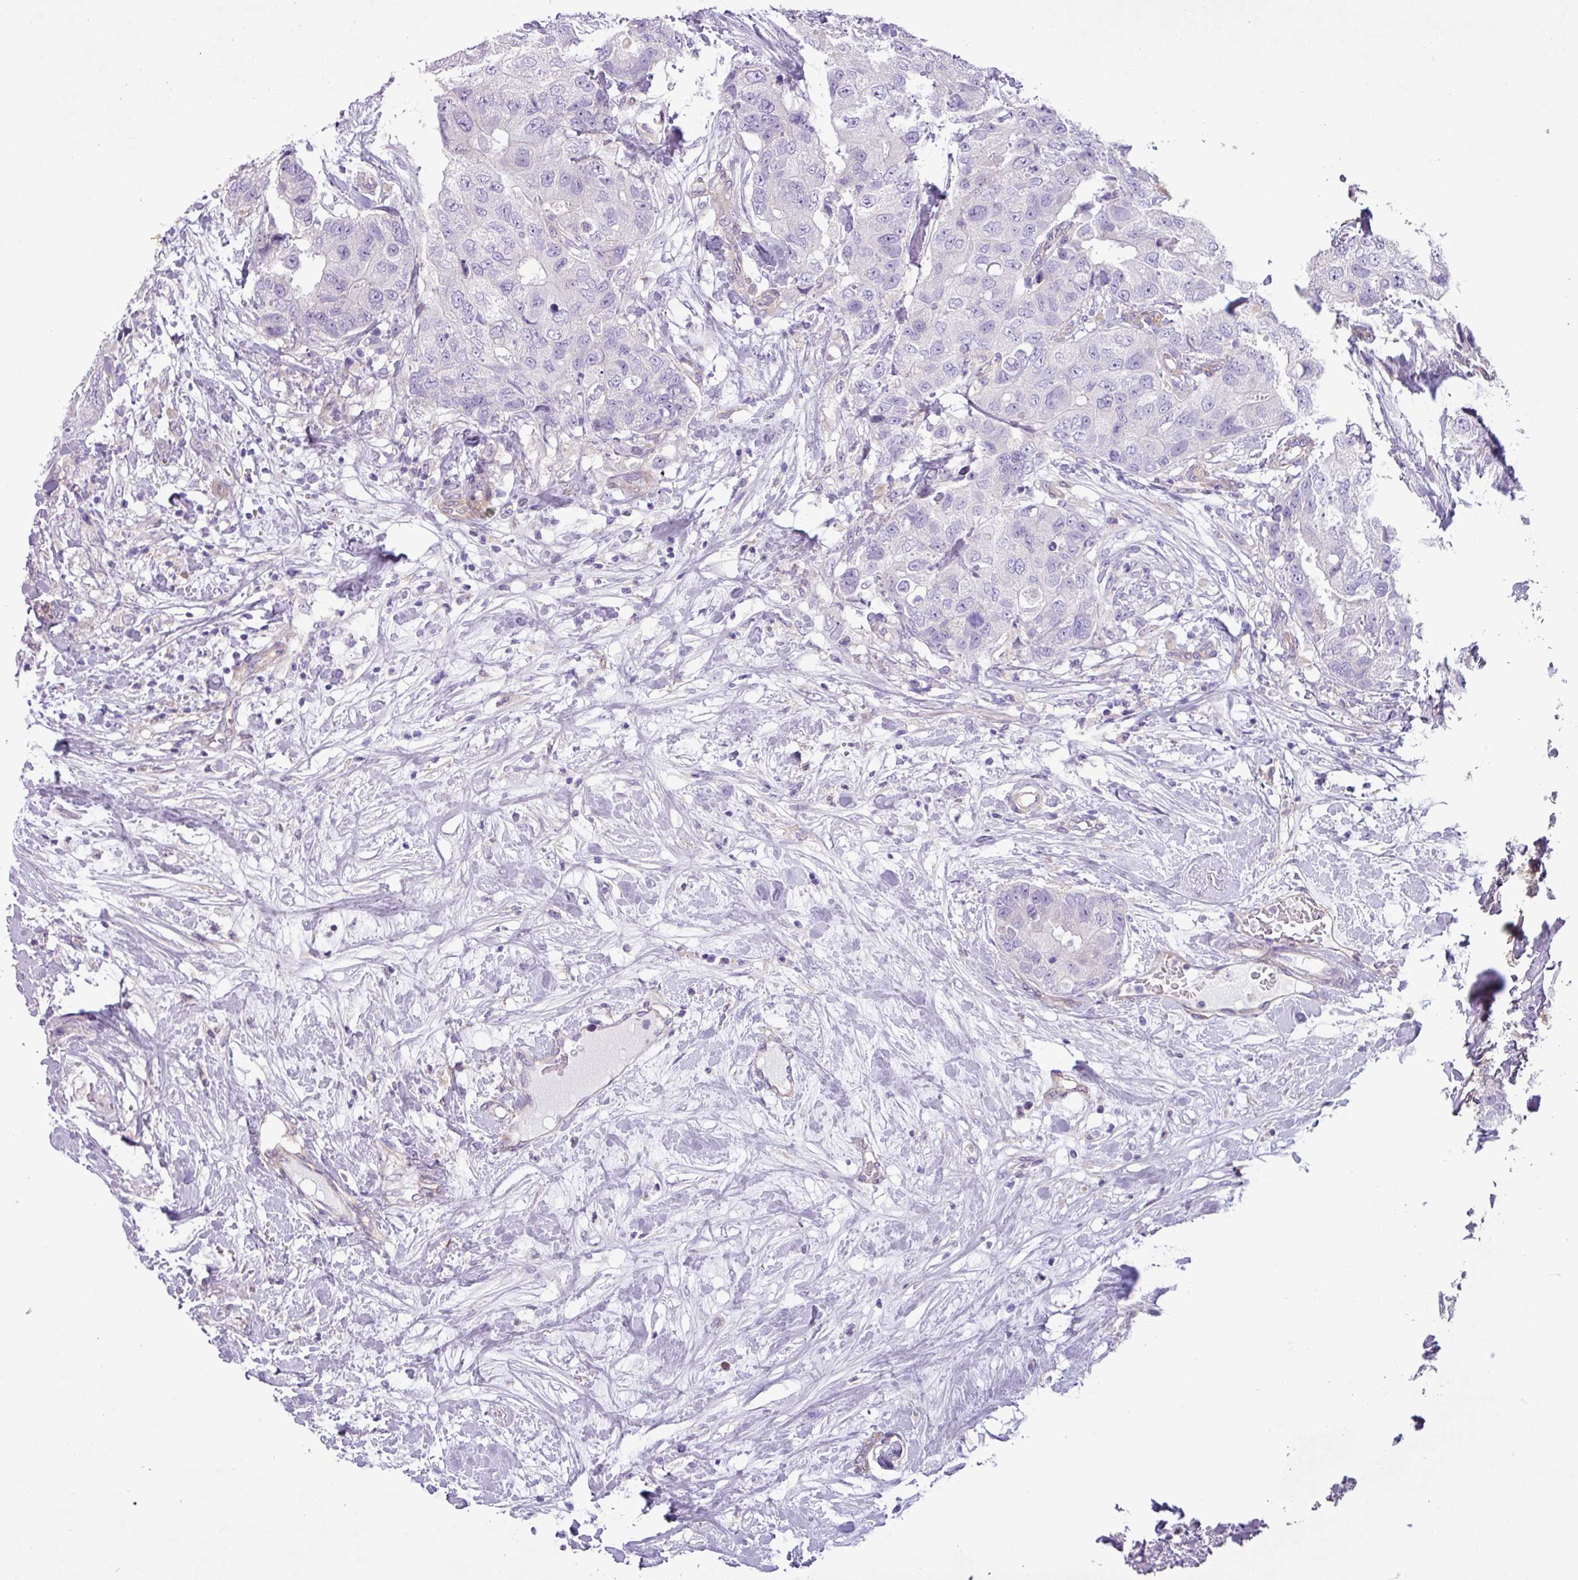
{"staining": {"intensity": "negative", "quantity": "none", "location": "none"}, "tissue": "breast cancer", "cell_type": "Tumor cells", "image_type": "cancer", "snomed": [{"axis": "morphology", "description": "Duct carcinoma"}, {"axis": "topography", "description": "Breast"}], "caption": "IHC photomicrograph of human breast intraductal carcinoma stained for a protein (brown), which shows no positivity in tumor cells.", "gene": "KIRREL3", "patient": {"sex": "female", "age": 62}}